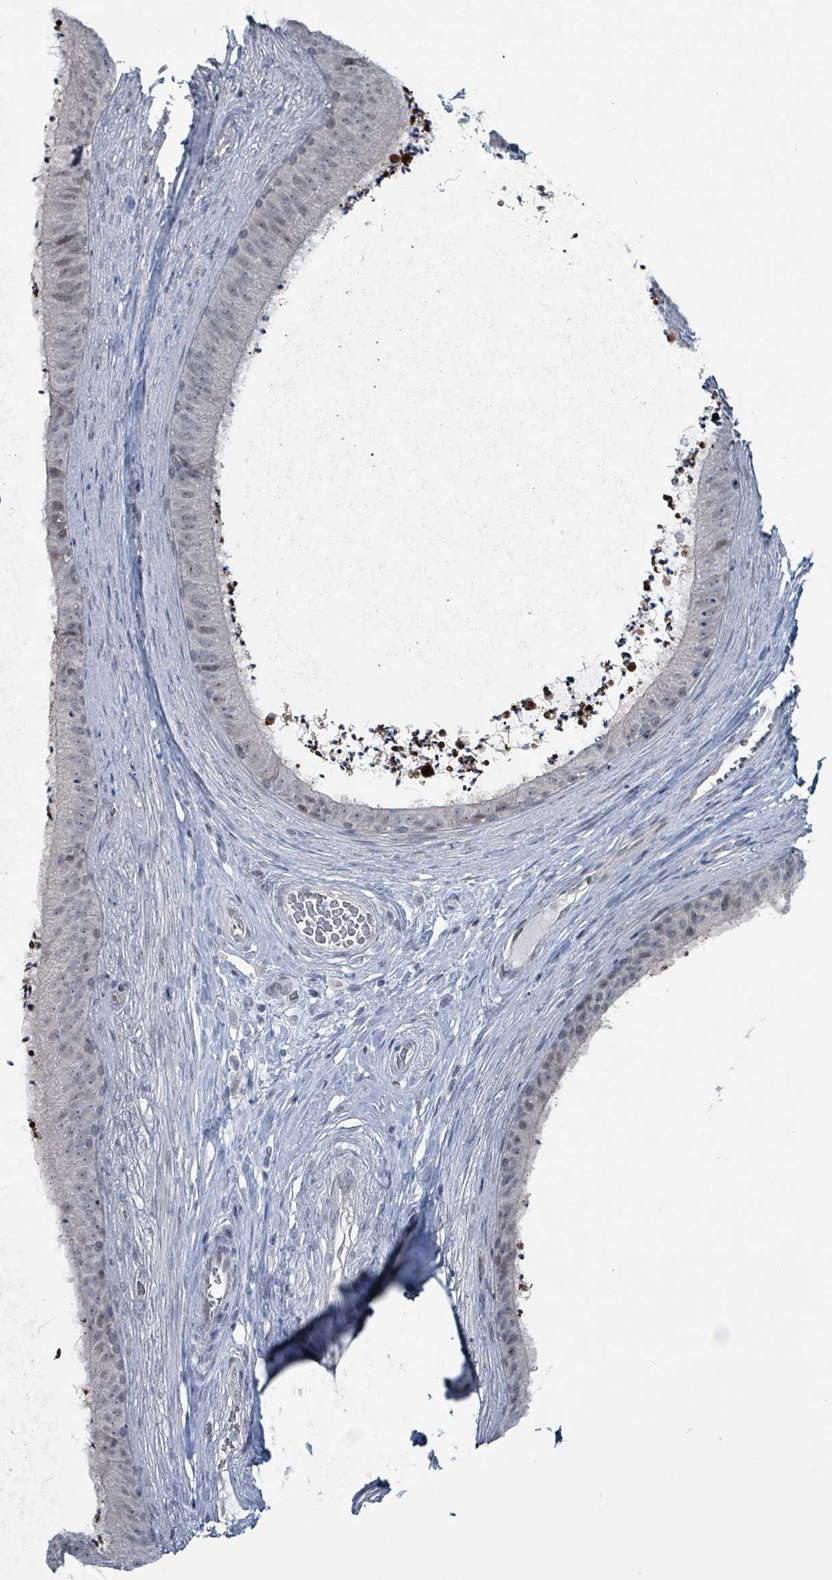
{"staining": {"intensity": "weak", "quantity": "<25%", "location": "nuclear"}, "tissue": "epididymis", "cell_type": "Glandular cells", "image_type": "normal", "snomed": [{"axis": "morphology", "description": "Normal tissue, NOS"}, {"axis": "topography", "description": "Testis"}, {"axis": "topography", "description": "Epididymis"}], "caption": "High magnification brightfield microscopy of benign epididymis stained with DAB (brown) and counterstained with hematoxylin (blue): glandular cells show no significant positivity. (DAB IHC visualized using brightfield microscopy, high magnification).", "gene": "BIVM", "patient": {"sex": "male", "age": 41}}